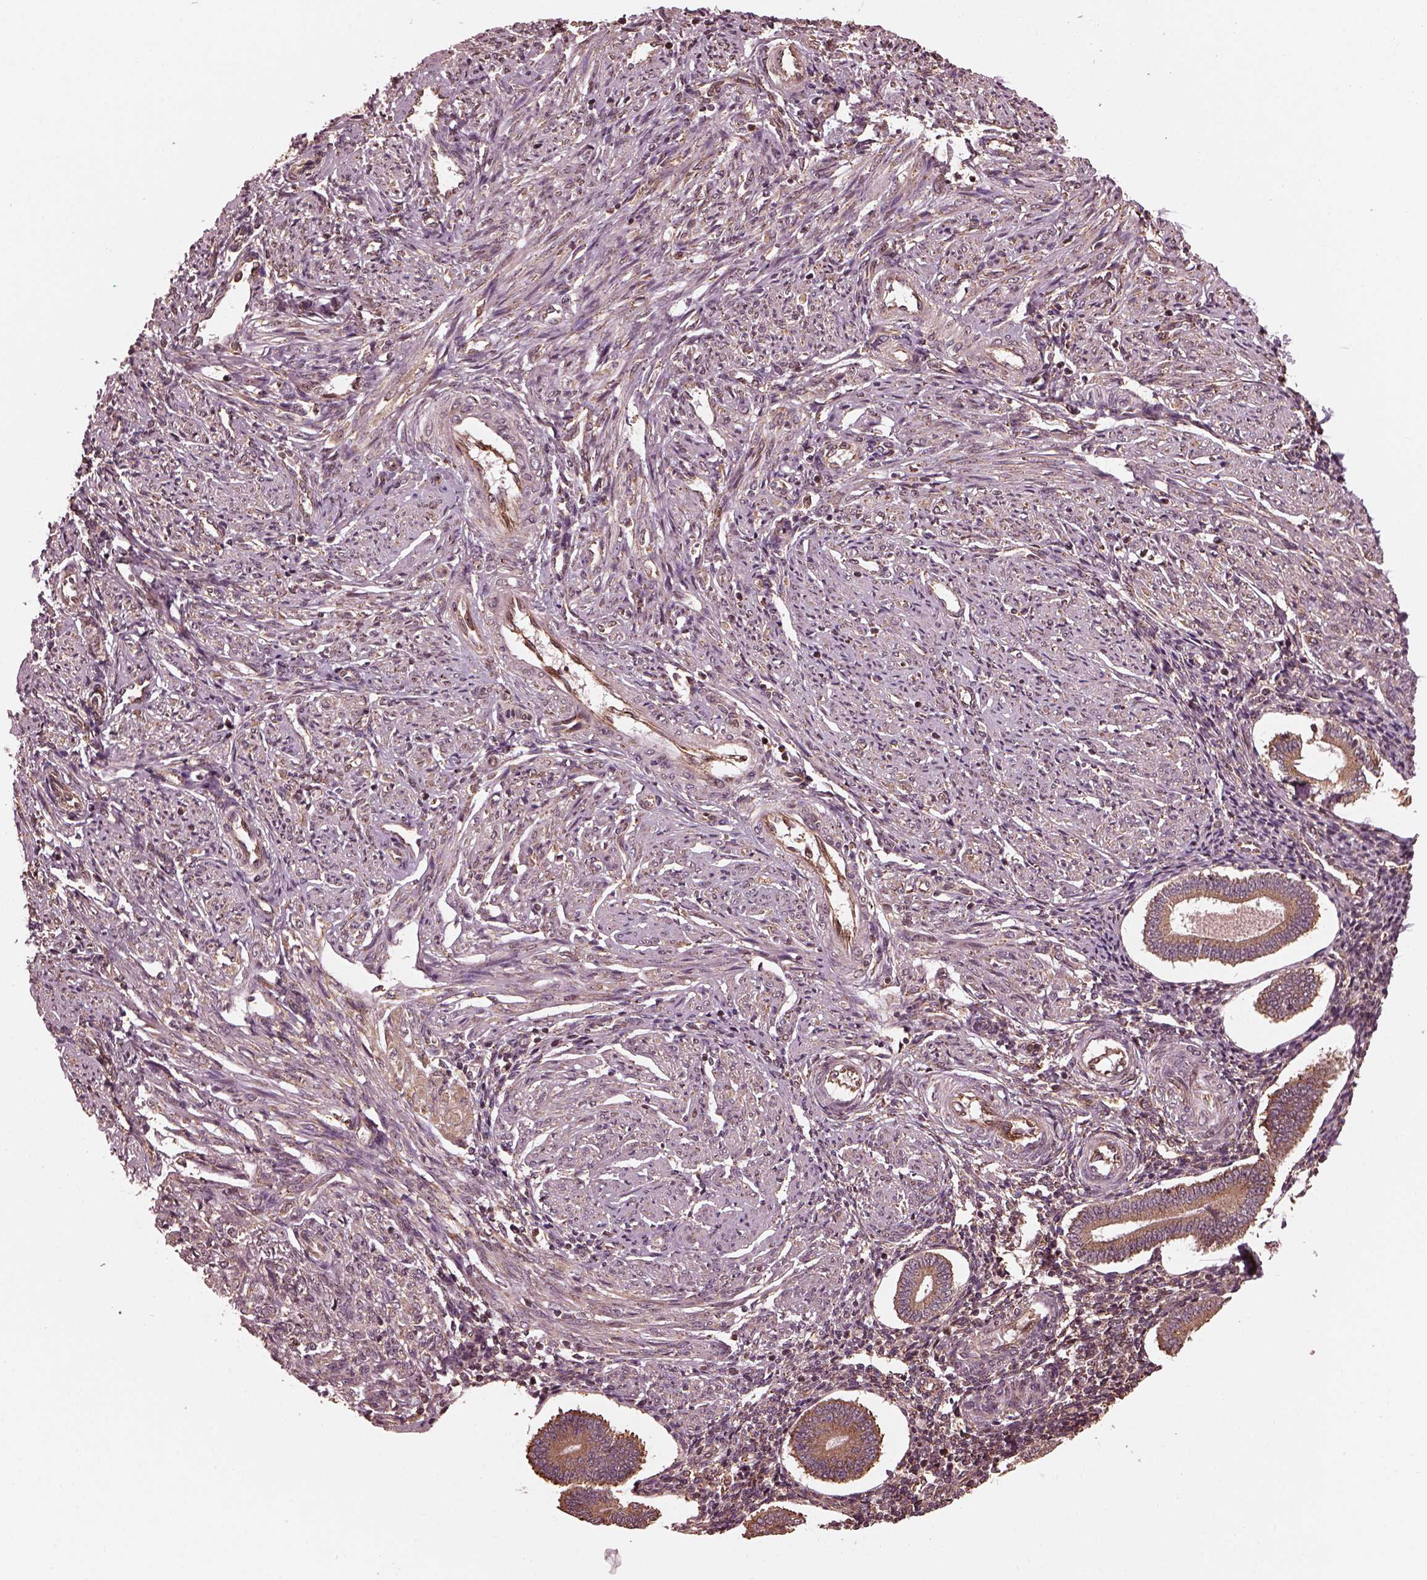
{"staining": {"intensity": "weak", "quantity": ">75%", "location": "cytoplasmic/membranous"}, "tissue": "endometrium", "cell_type": "Cells in endometrial stroma", "image_type": "normal", "snomed": [{"axis": "morphology", "description": "Normal tissue, NOS"}, {"axis": "topography", "description": "Endometrium"}], "caption": "This image reveals unremarkable endometrium stained with immunohistochemistry to label a protein in brown. The cytoplasmic/membranous of cells in endometrial stroma show weak positivity for the protein. Nuclei are counter-stained blue.", "gene": "ZNF292", "patient": {"sex": "female", "age": 40}}